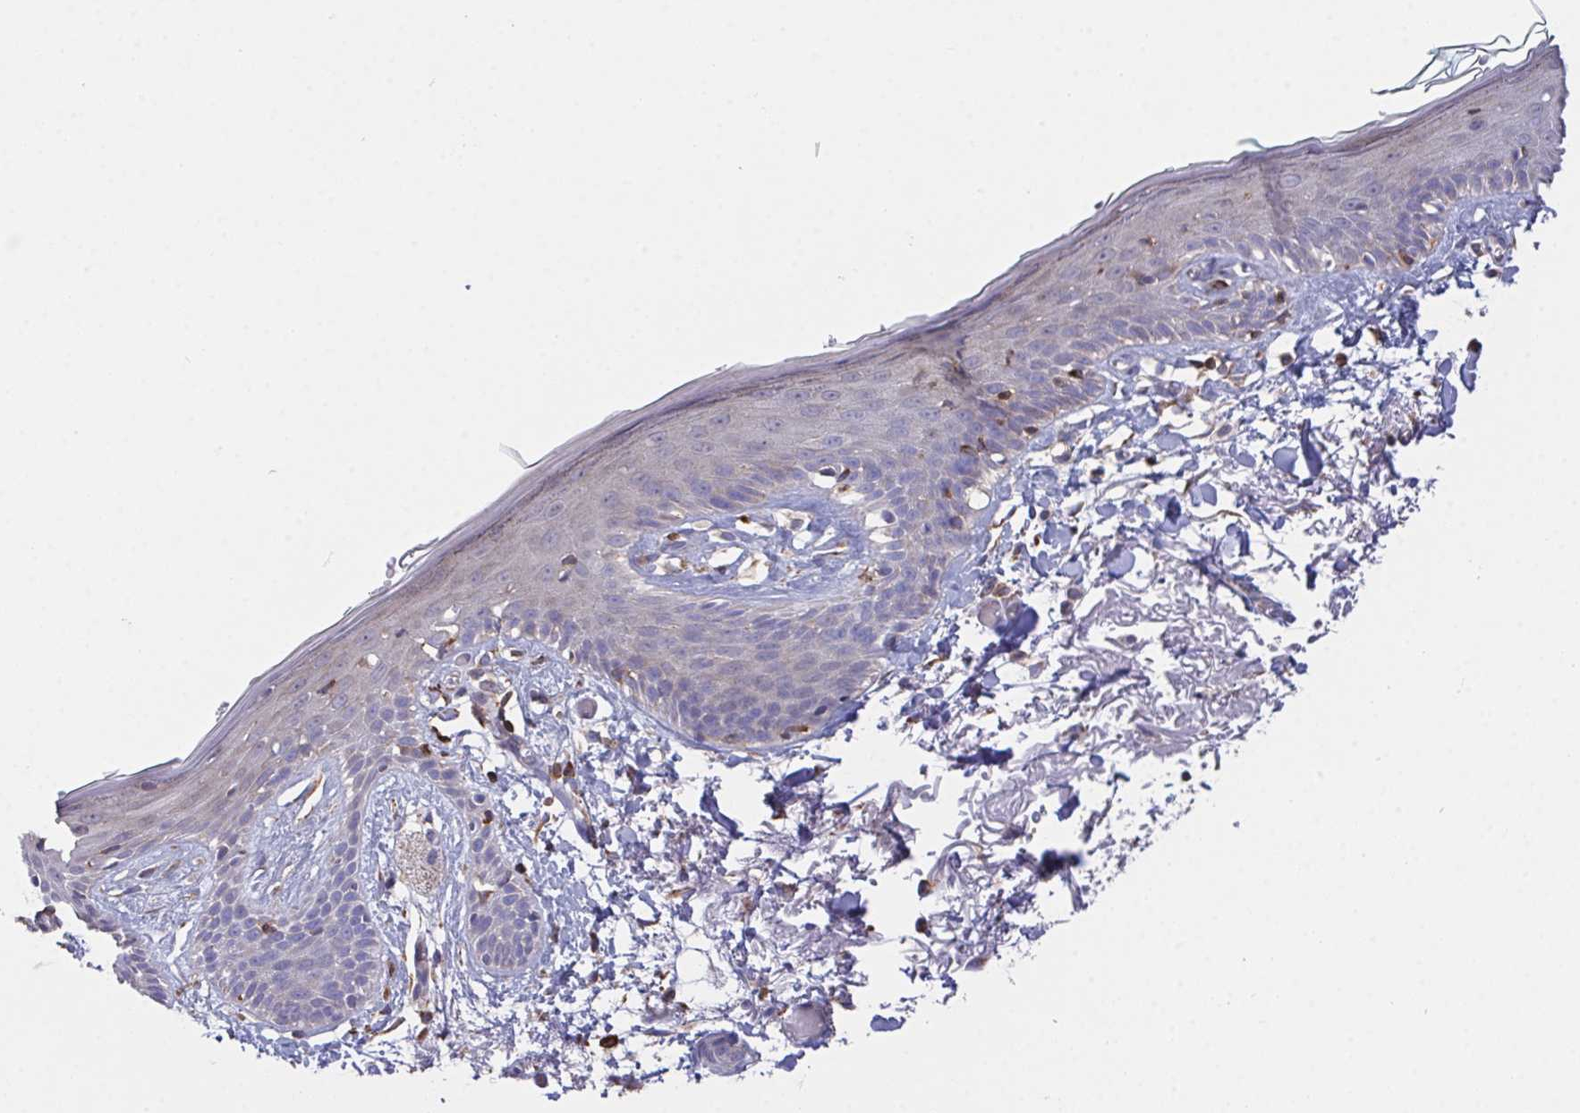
{"staining": {"intensity": "moderate", "quantity": "<25%", "location": "cytoplasmic/membranous"}, "tissue": "skin", "cell_type": "Fibroblasts", "image_type": "normal", "snomed": [{"axis": "morphology", "description": "Normal tissue, NOS"}, {"axis": "topography", "description": "Skin"}], "caption": "This histopathology image shows normal skin stained with immunohistochemistry (IHC) to label a protein in brown. The cytoplasmic/membranous of fibroblasts show moderate positivity for the protein. Nuclei are counter-stained blue.", "gene": "FAM241A", "patient": {"sex": "male", "age": 79}}